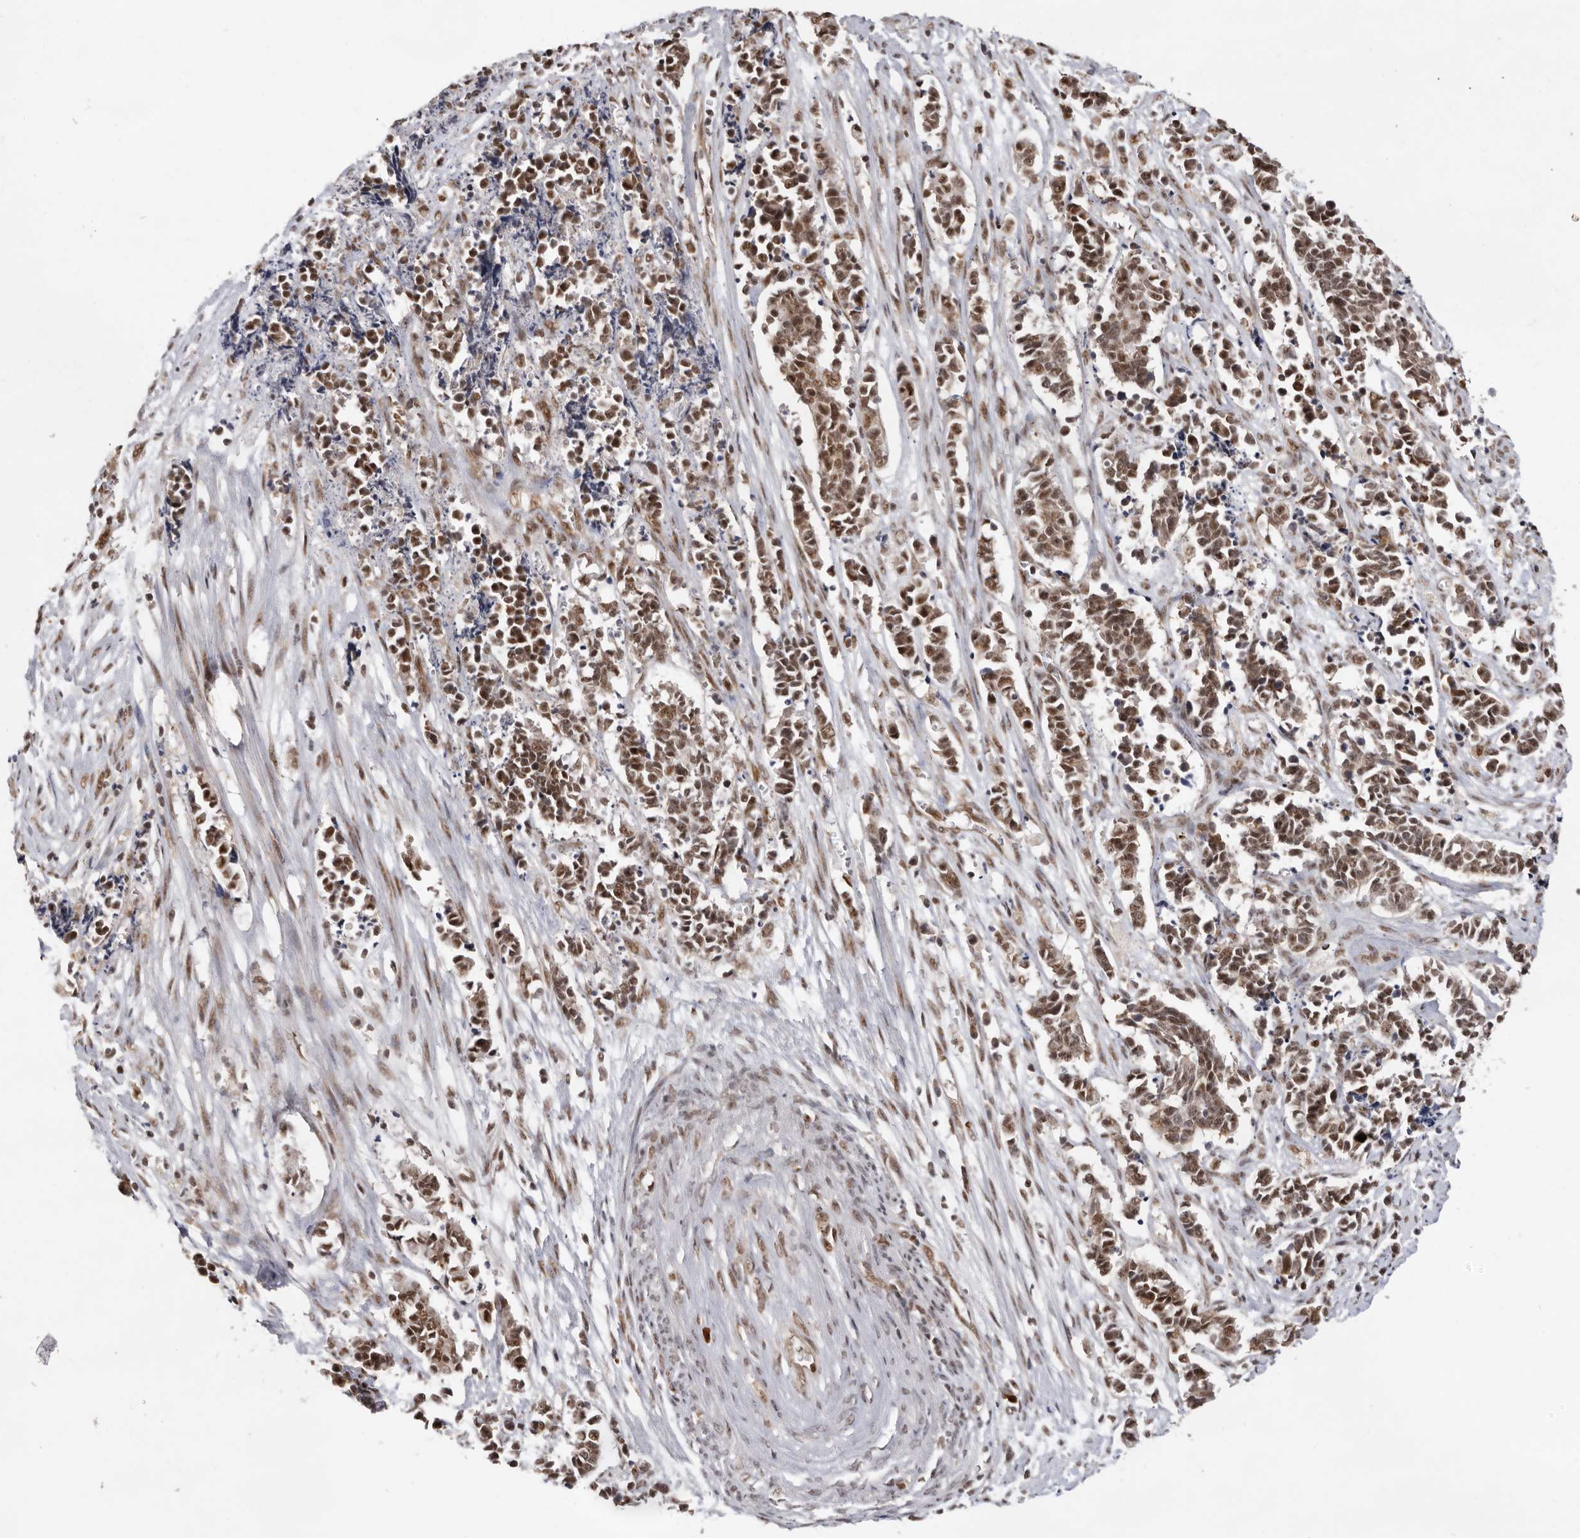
{"staining": {"intensity": "moderate", "quantity": ">75%", "location": "nuclear"}, "tissue": "cervical cancer", "cell_type": "Tumor cells", "image_type": "cancer", "snomed": [{"axis": "morphology", "description": "Normal tissue, NOS"}, {"axis": "morphology", "description": "Squamous cell carcinoma, NOS"}, {"axis": "topography", "description": "Cervix"}], "caption": "DAB immunohistochemical staining of cervical cancer exhibits moderate nuclear protein positivity in approximately >75% of tumor cells.", "gene": "CHTOP", "patient": {"sex": "female", "age": 35}}